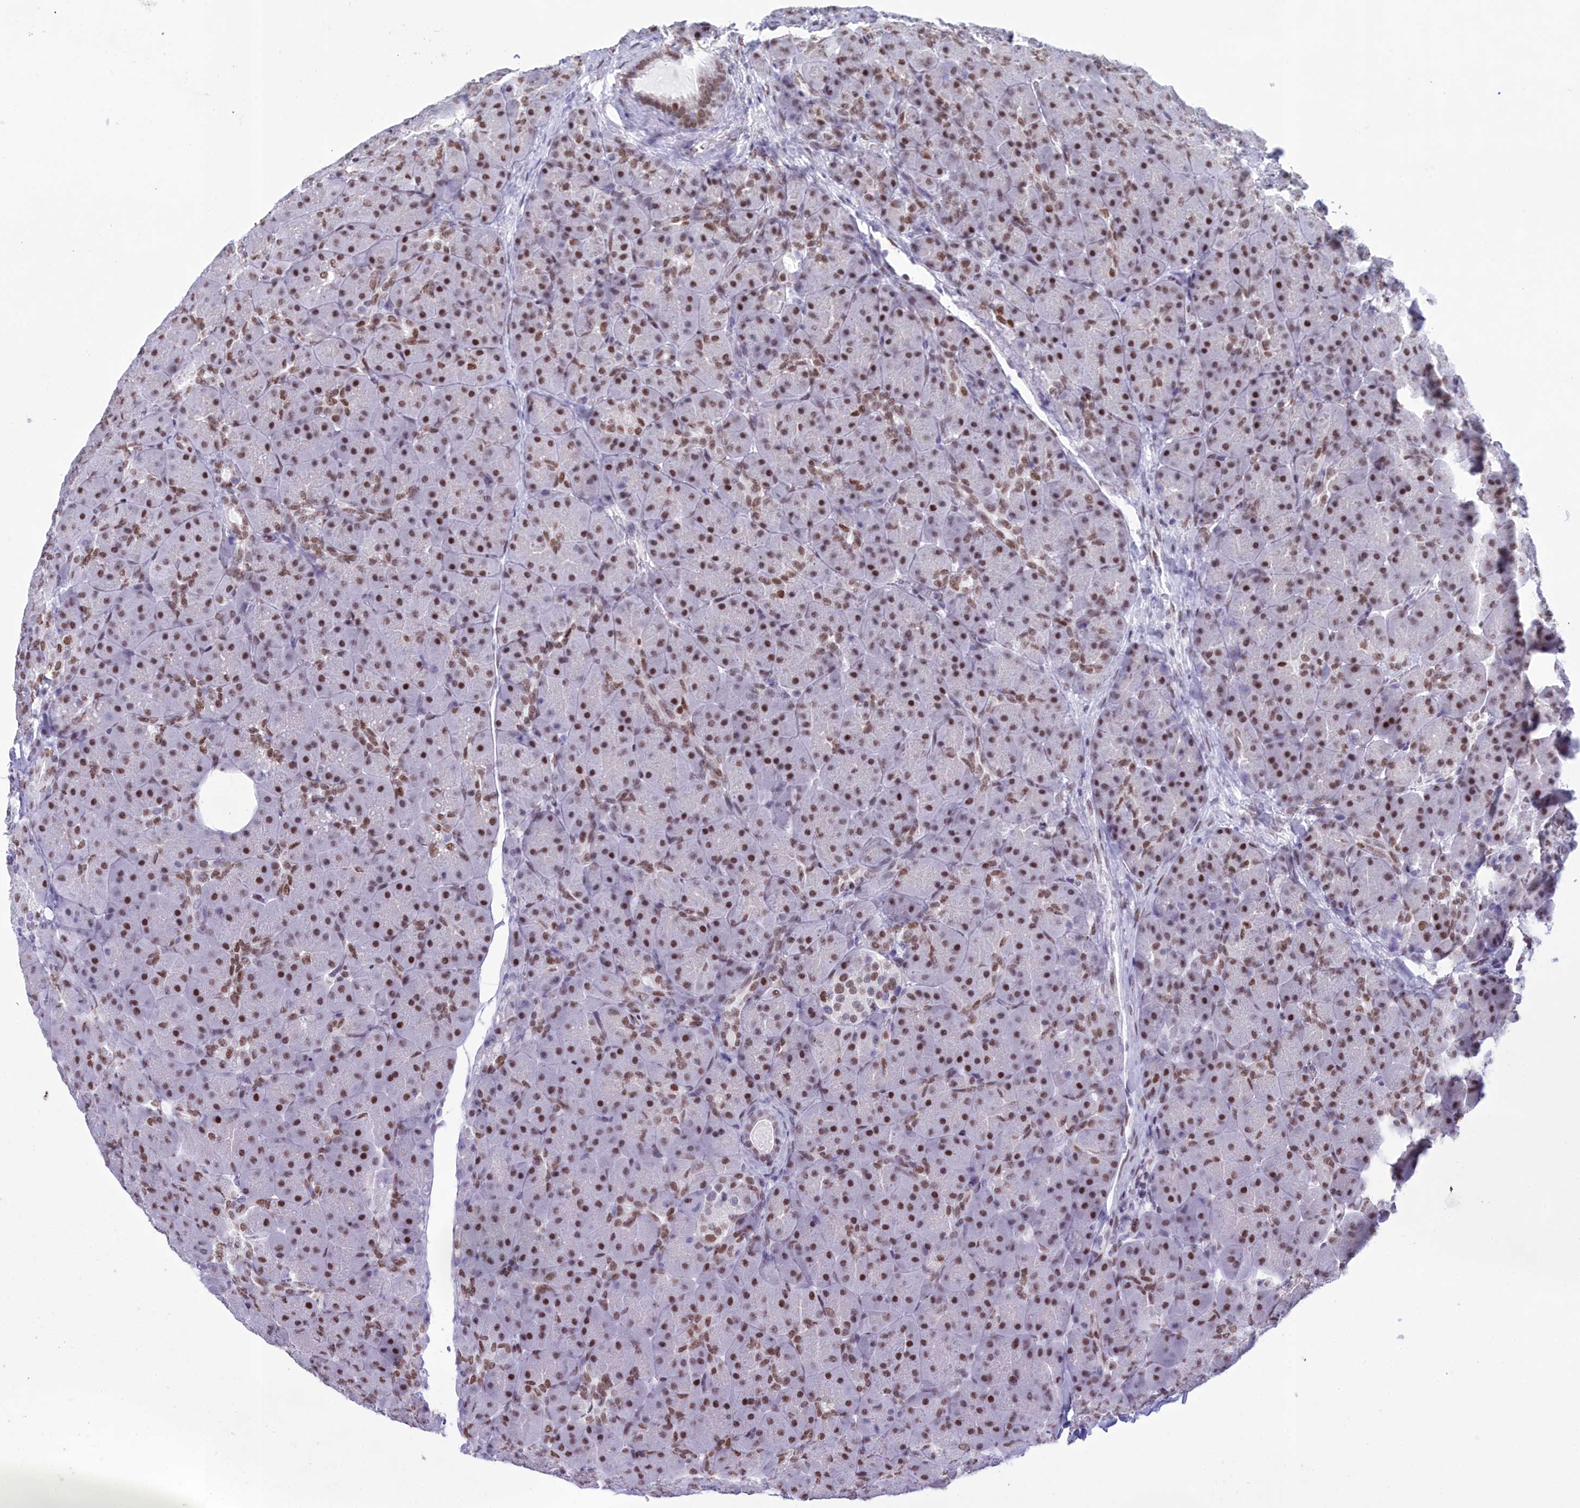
{"staining": {"intensity": "moderate", "quantity": ">75%", "location": "nuclear"}, "tissue": "pancreas", "cell_type": "Exocrine glandular cells", "image_type": "normal", "snomed": [{"axis": "morphology", "description": "Normal tissue, NOS"}, {"axis": "topography", "description": "Pancreas"}], "caption": "Benign pancreas demonstrates moderate nuclear staining in approximately >75% of exocrine glandular cells, visualized by immunohistochemistry. (IHC, brightfield microscopy, high magnification).", "gene": "CDC26", "patient": {"sex": "male", "age": 66}}